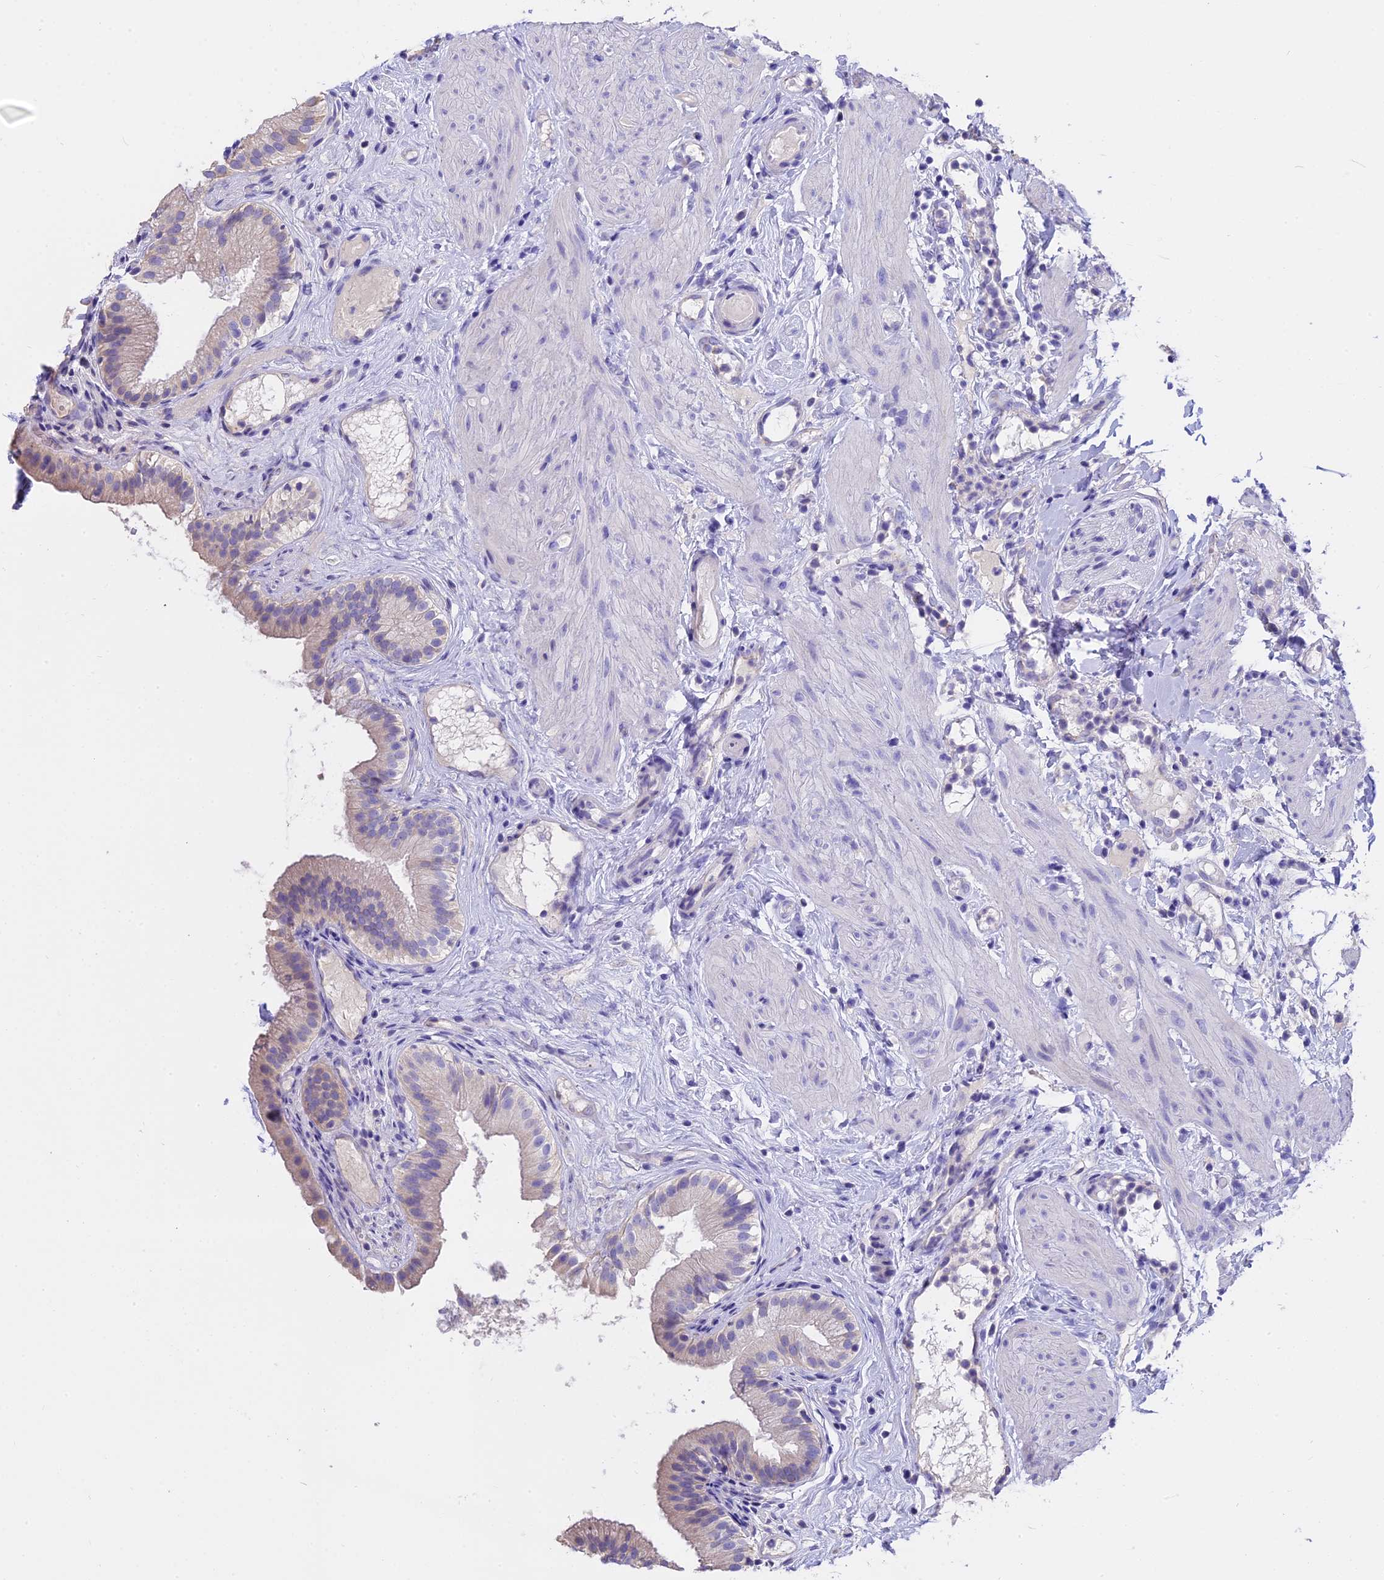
{"staining": {"intensity": "negative", "quantity": "none", "location": "none"}, "tissue": "gallbladder", "cell_type": "Glandular cells", "image_type": "normal", "snomed": [{"axis": "morphology", "description": "Normal tissue, NOS"}, {"axis": "topography", "description": "Gallbladder"}], "caption": "IHC of unremarkable gallbladder demonstrates no positivity in glandular cells. (DAB (3,3'-diaminobenzidine) immunohistochemistry (IHC) with hematoxylin counter stain).", "gene": "WFDC2", "patient": {"sex": "female", "age": 26}}